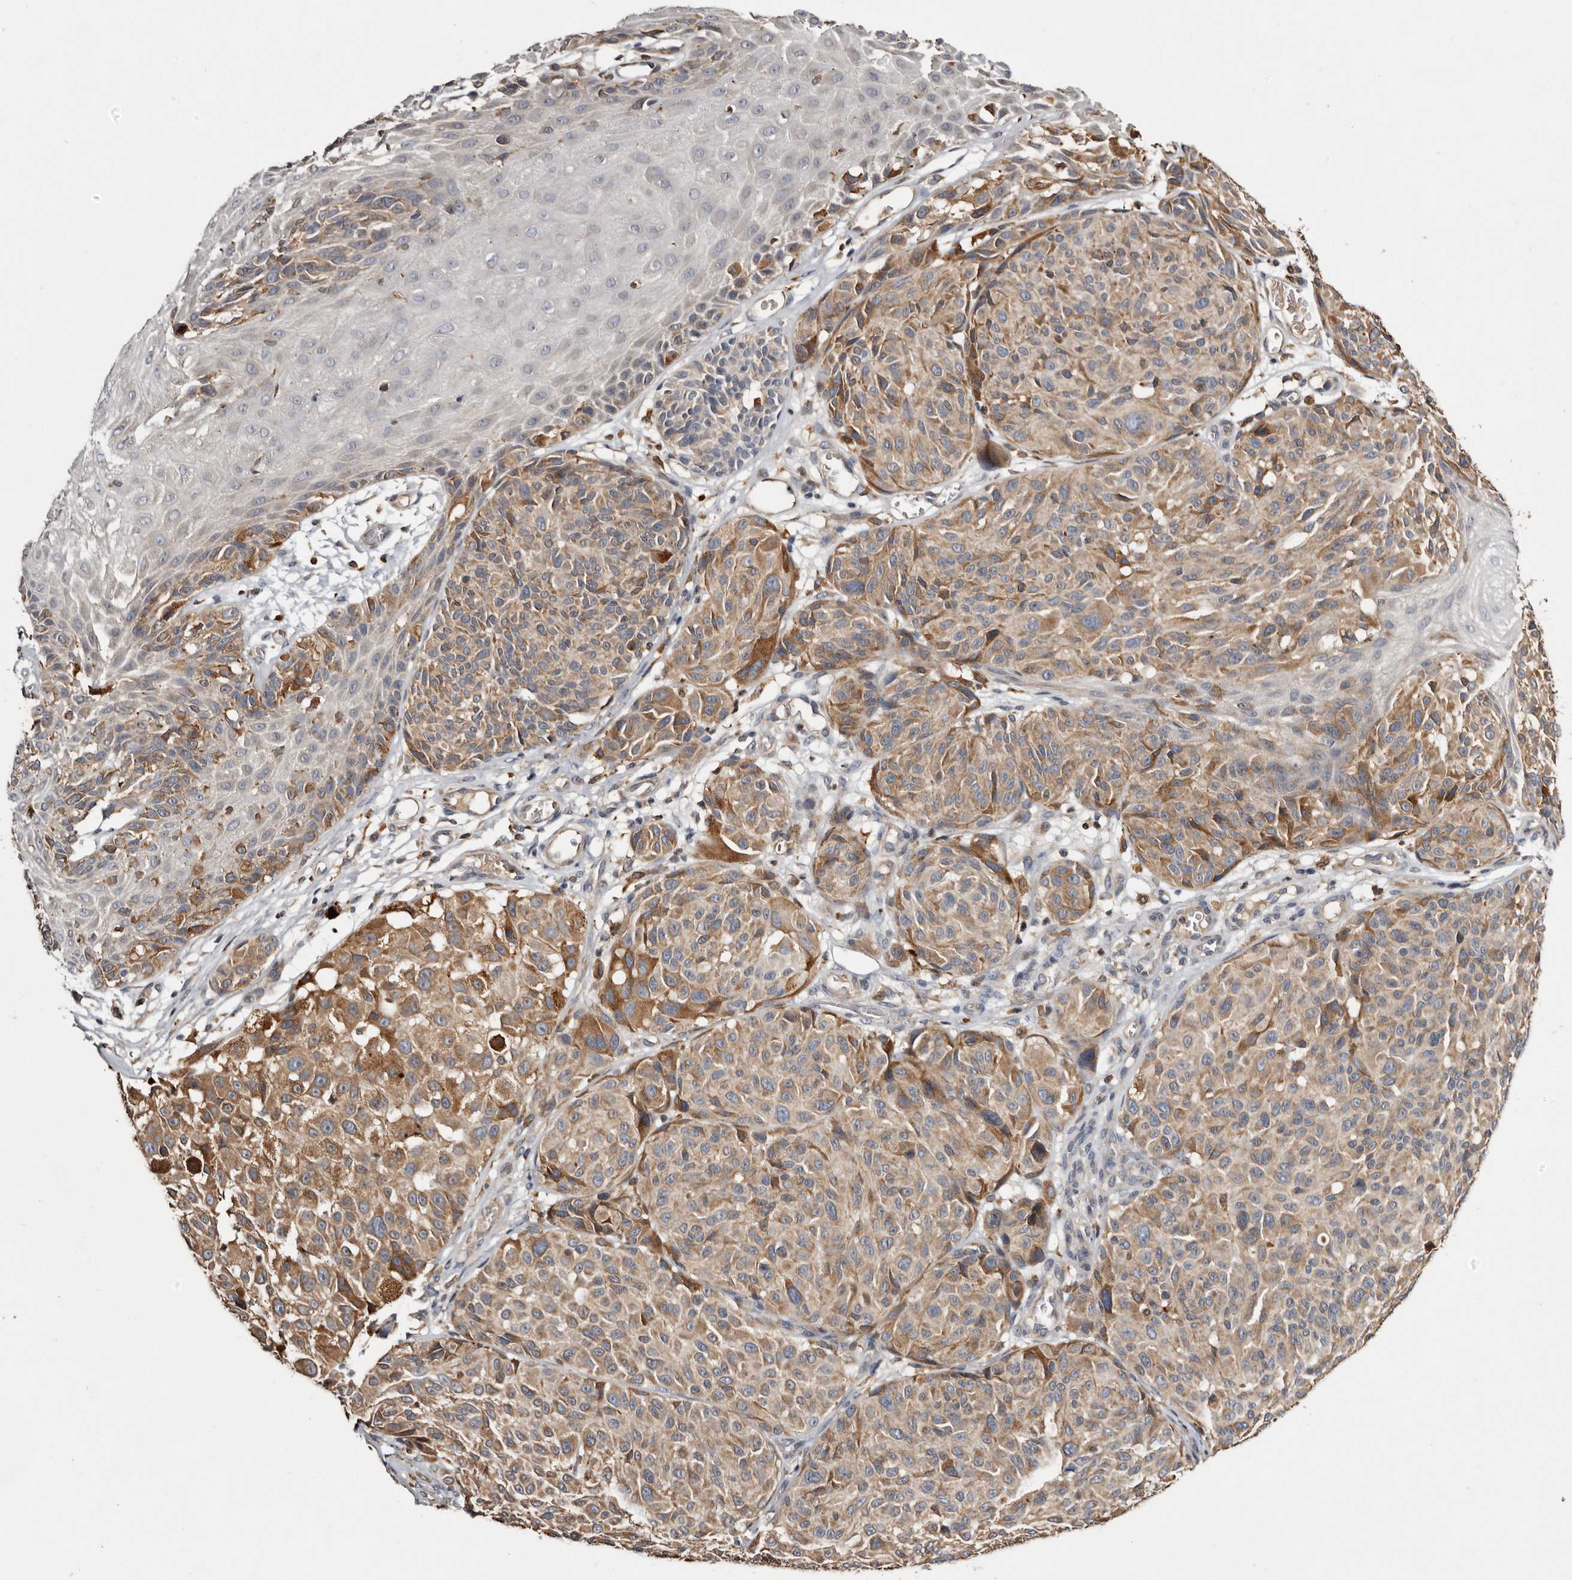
{"staining": {"intensity": "moderate", "quantity": "25%-75%", "location": "cytoplasmic/membranous"}, "tissue": "melanoma", "cell_type": "Tumor cells", "image_type": "cancer", "snomed": [{"axis": "morphology", "description": "Malignant melanoma, NOS"}, {"axis": "topography", "description": "Skin"}], "caption": "Immunohistochemical staining of human malignant melanoma demonstrates moderate cytoplasmic/membranous protein staining in about 25%-75% of tumor cells.", "gene": "INKA2", "patient": {"sex": "male", "age": 83}}